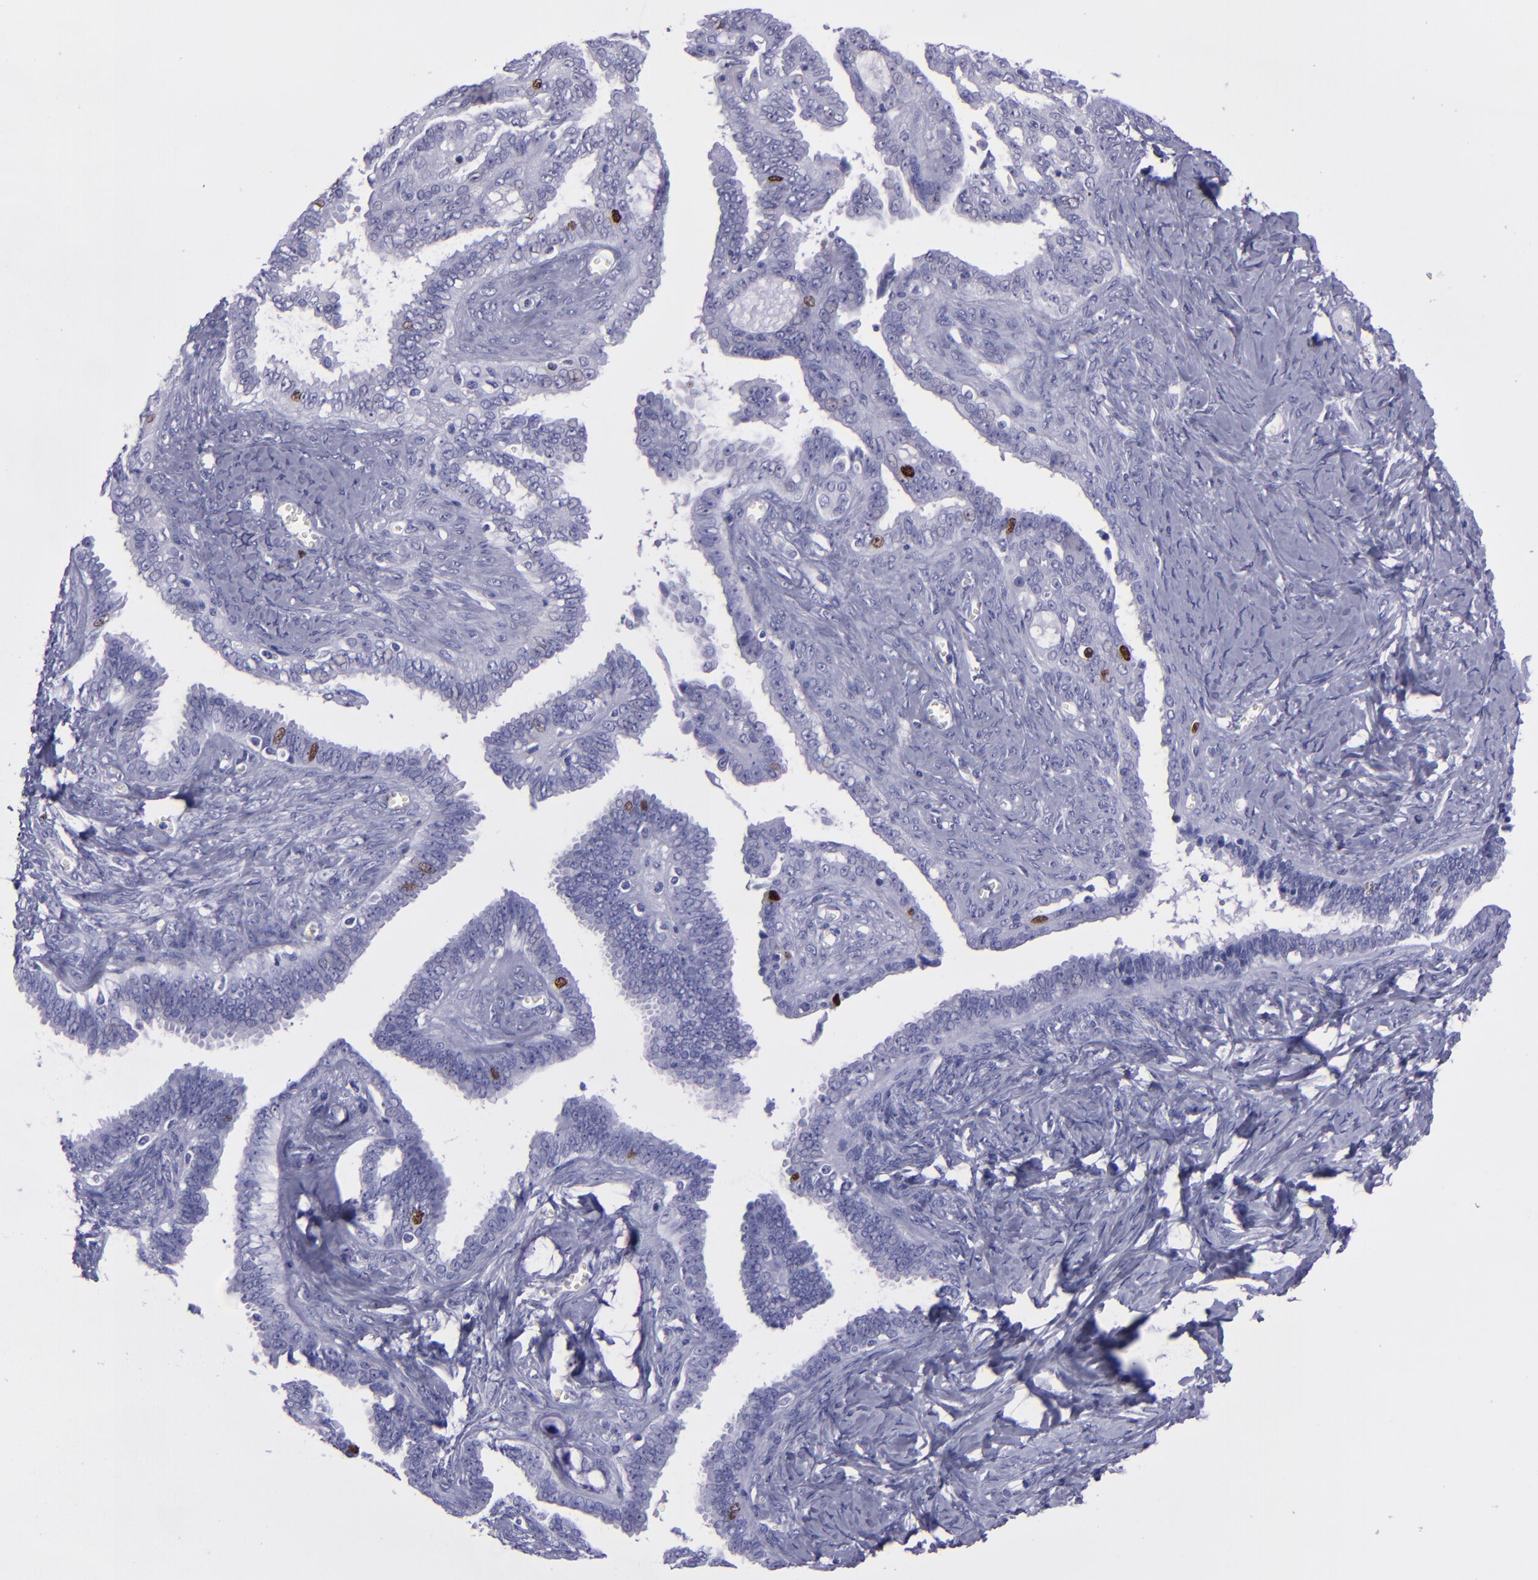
{"staining": {"intensity": "strong", "quantity": "<25%", "location": "nuclear"}, "tissue": "ovarian cancer", "cell_type": "Tumor cells", "image_type": "cancer", "snomed": [{"axis": "morphology", "description": "Cystadenocarcinoma, serous, NOS"}, {"axis": "topography", "description": "Ovary"}], "caption": "Immunohistochemistry (IHC) photomicrograph of ovarian serous cystadenocarcinoma stained for a protein (brown), which demonstrates medium levels of strong nuclear positivity in about <25% of tumor cells.", "gene": "TOP2A", "patient": {"sex": "female", "age": 71}}